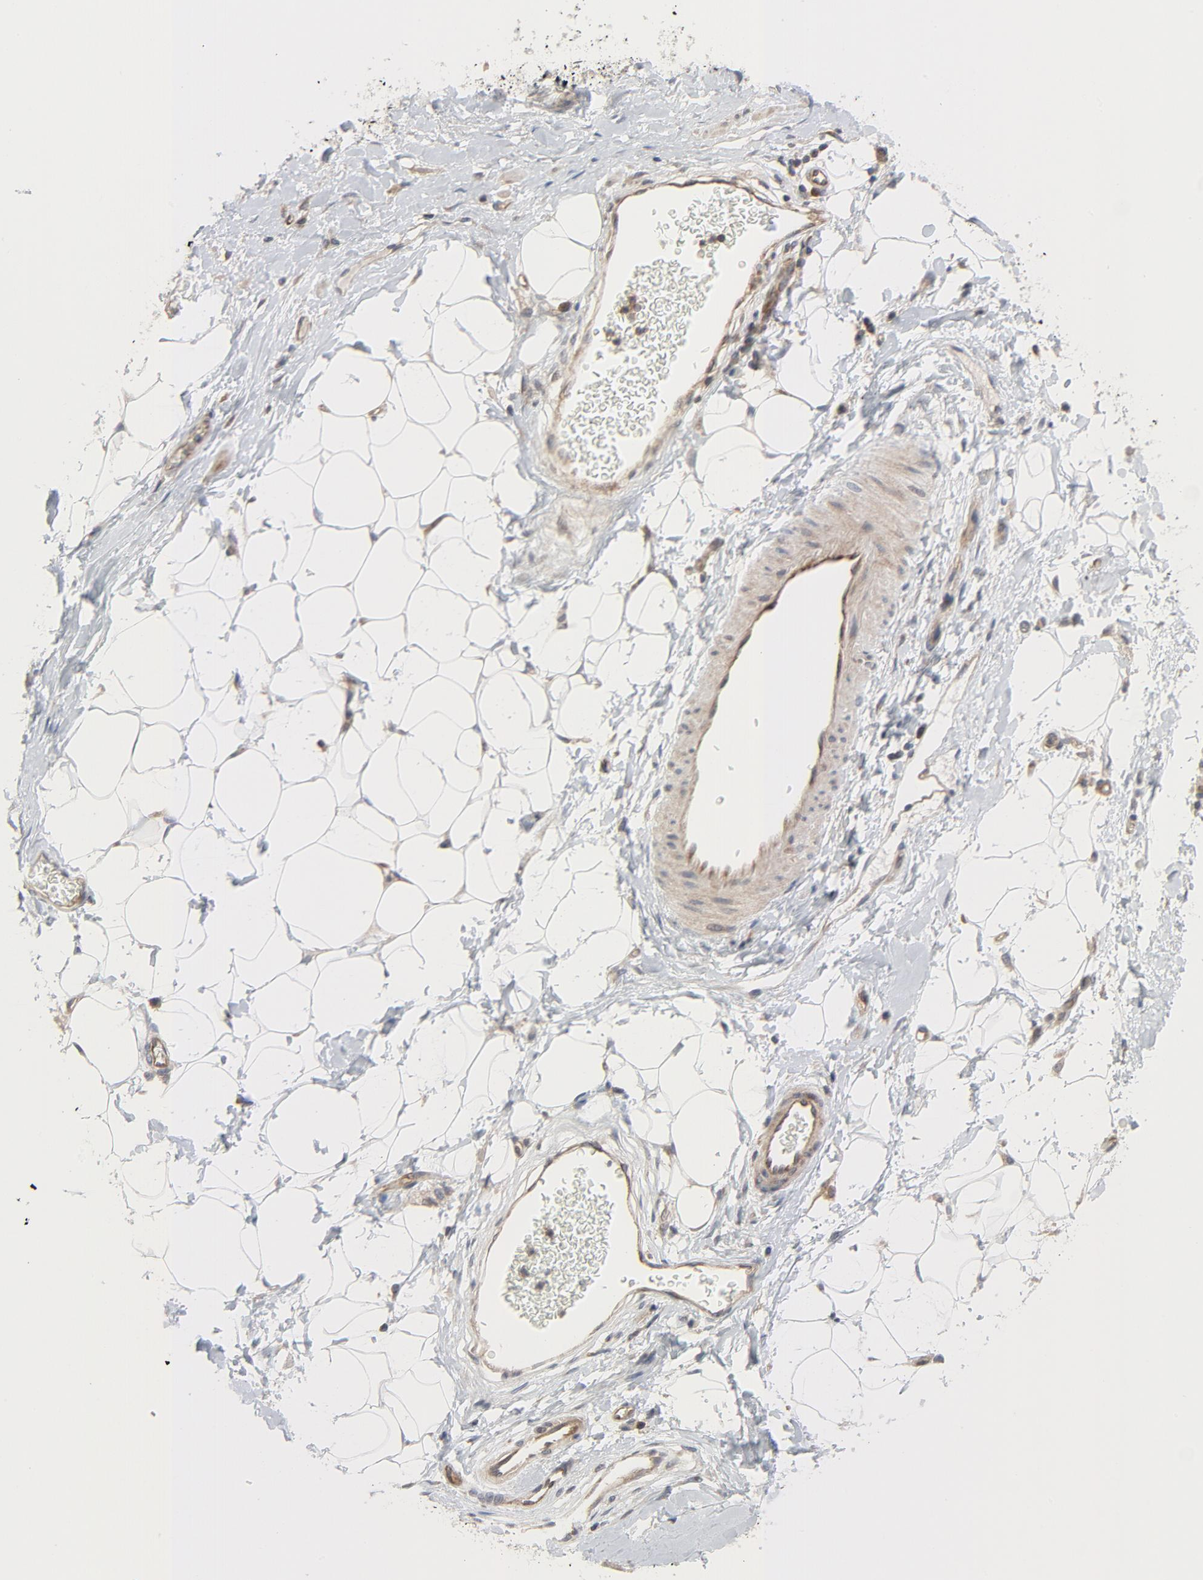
{"staining": {"intensity": "weak", "quantity": "<25%", "location": "cytoplasmic/membranous"}, "tissue": "adipose tissue", "cell_type": "Adipocytes", "image_type": "normal", "snomed": [{"axis": "morphology", "description": "Normal tissue, NOS"}, {"axis": "morphology", "description": "Urothelial carcinoma, High grade"}, {"axis": "topography", "description": "Vascular tissue"}, {"axis": "topography", "description": "Urinary bladder"}], "caption": "Adipocytes show no significant staining in normal adipose tissue.", "gene": "TSG101", "patient": {"sex": "female", "age": 56}}